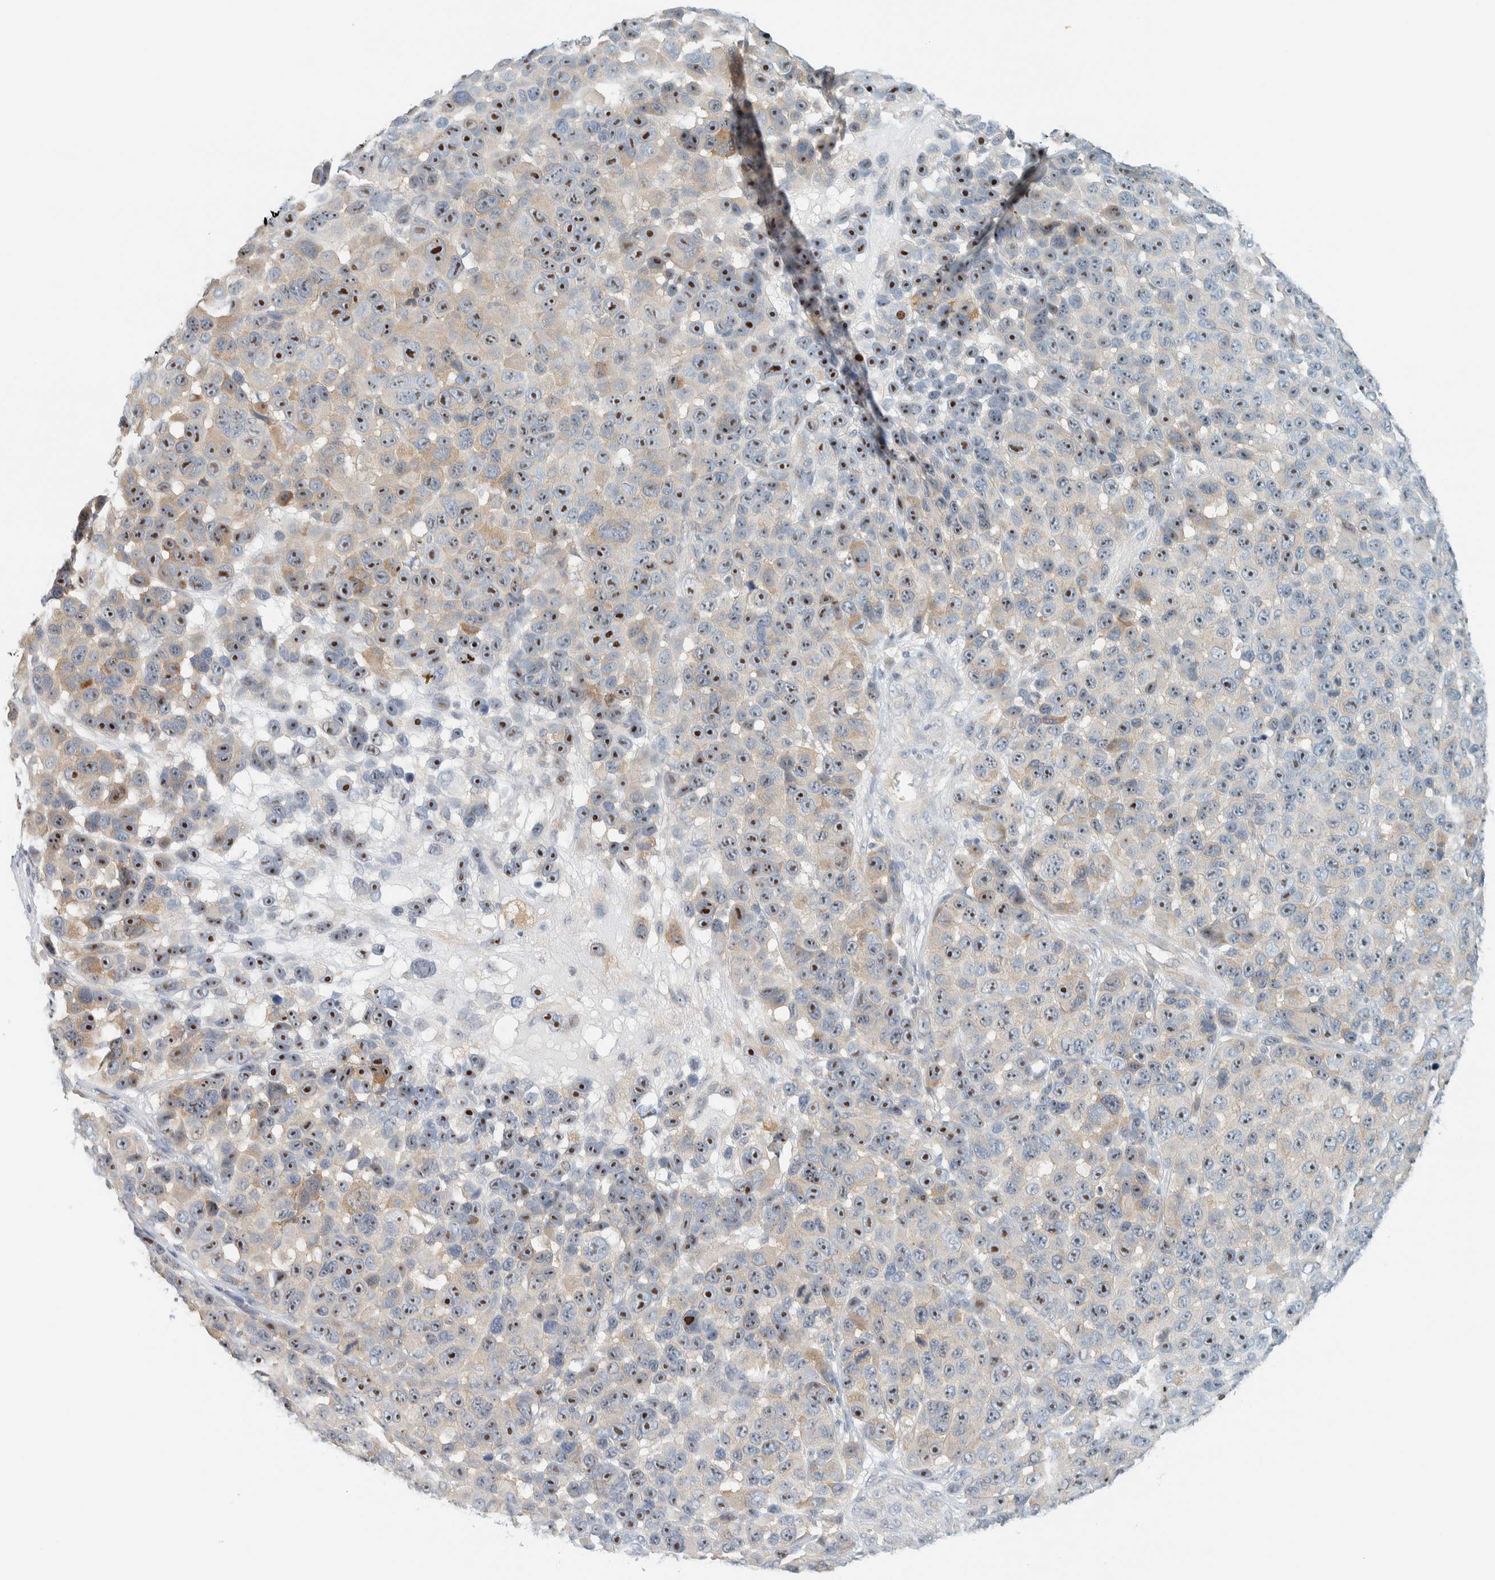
{"staining": {"intensity": "strong", "quantity": "25%-75%", "location": "nuclear"}, "tissue": "melanoma", "cell_type": "Tumor cells", "image_type": "cancer", "snomed": [{"axis": "morphology", "description": "Malignant melanoma, NOS"}, {"axis": "topography", "description": "Skin"}], "caption": "The image shows a brown stain indicating the presence of a protein in the nuclear of tumor cells in melanoma.", "gene": "NDE1", "patient": {"sex": "male", "age": 53}}